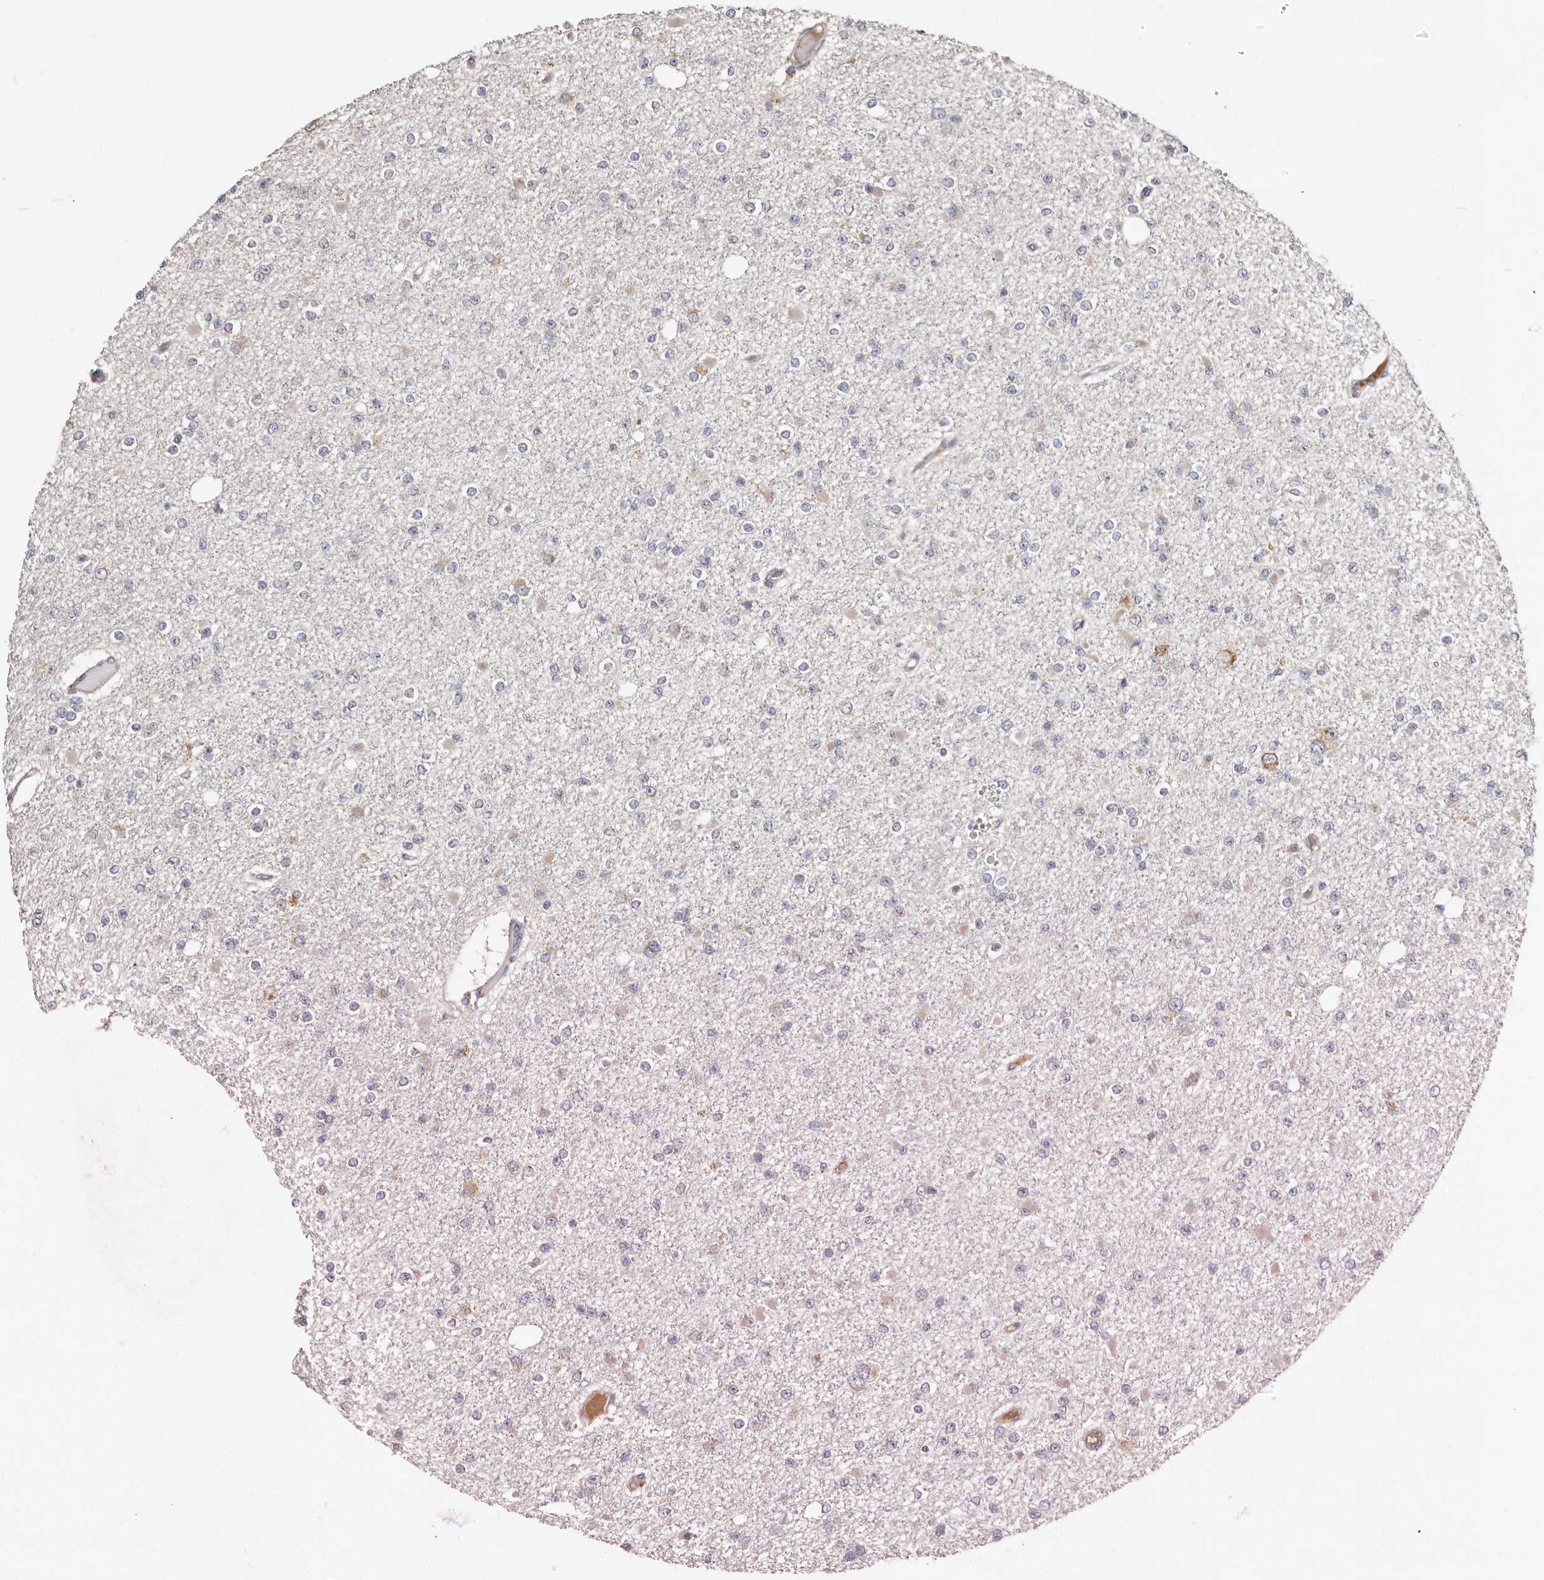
{"staining": {"intensity": "negative", "quantity": "none", "location": "none"}, "tissue": "glioma", "cell_type": "Tumor cells", "image_type": "cancer", "snomed": [{"axis": "morphology", "description": "Glioma, malignant, Low grade"}, {"axis": "topography", "description": "Brain"}], "caption": "A histopathology image of human glioma is negative for staining in tumor cells. (IHC, brightfield microscopy, high magnification).", "gene": "ASIC5", "patient": {"sex": "female", "age": 22}}